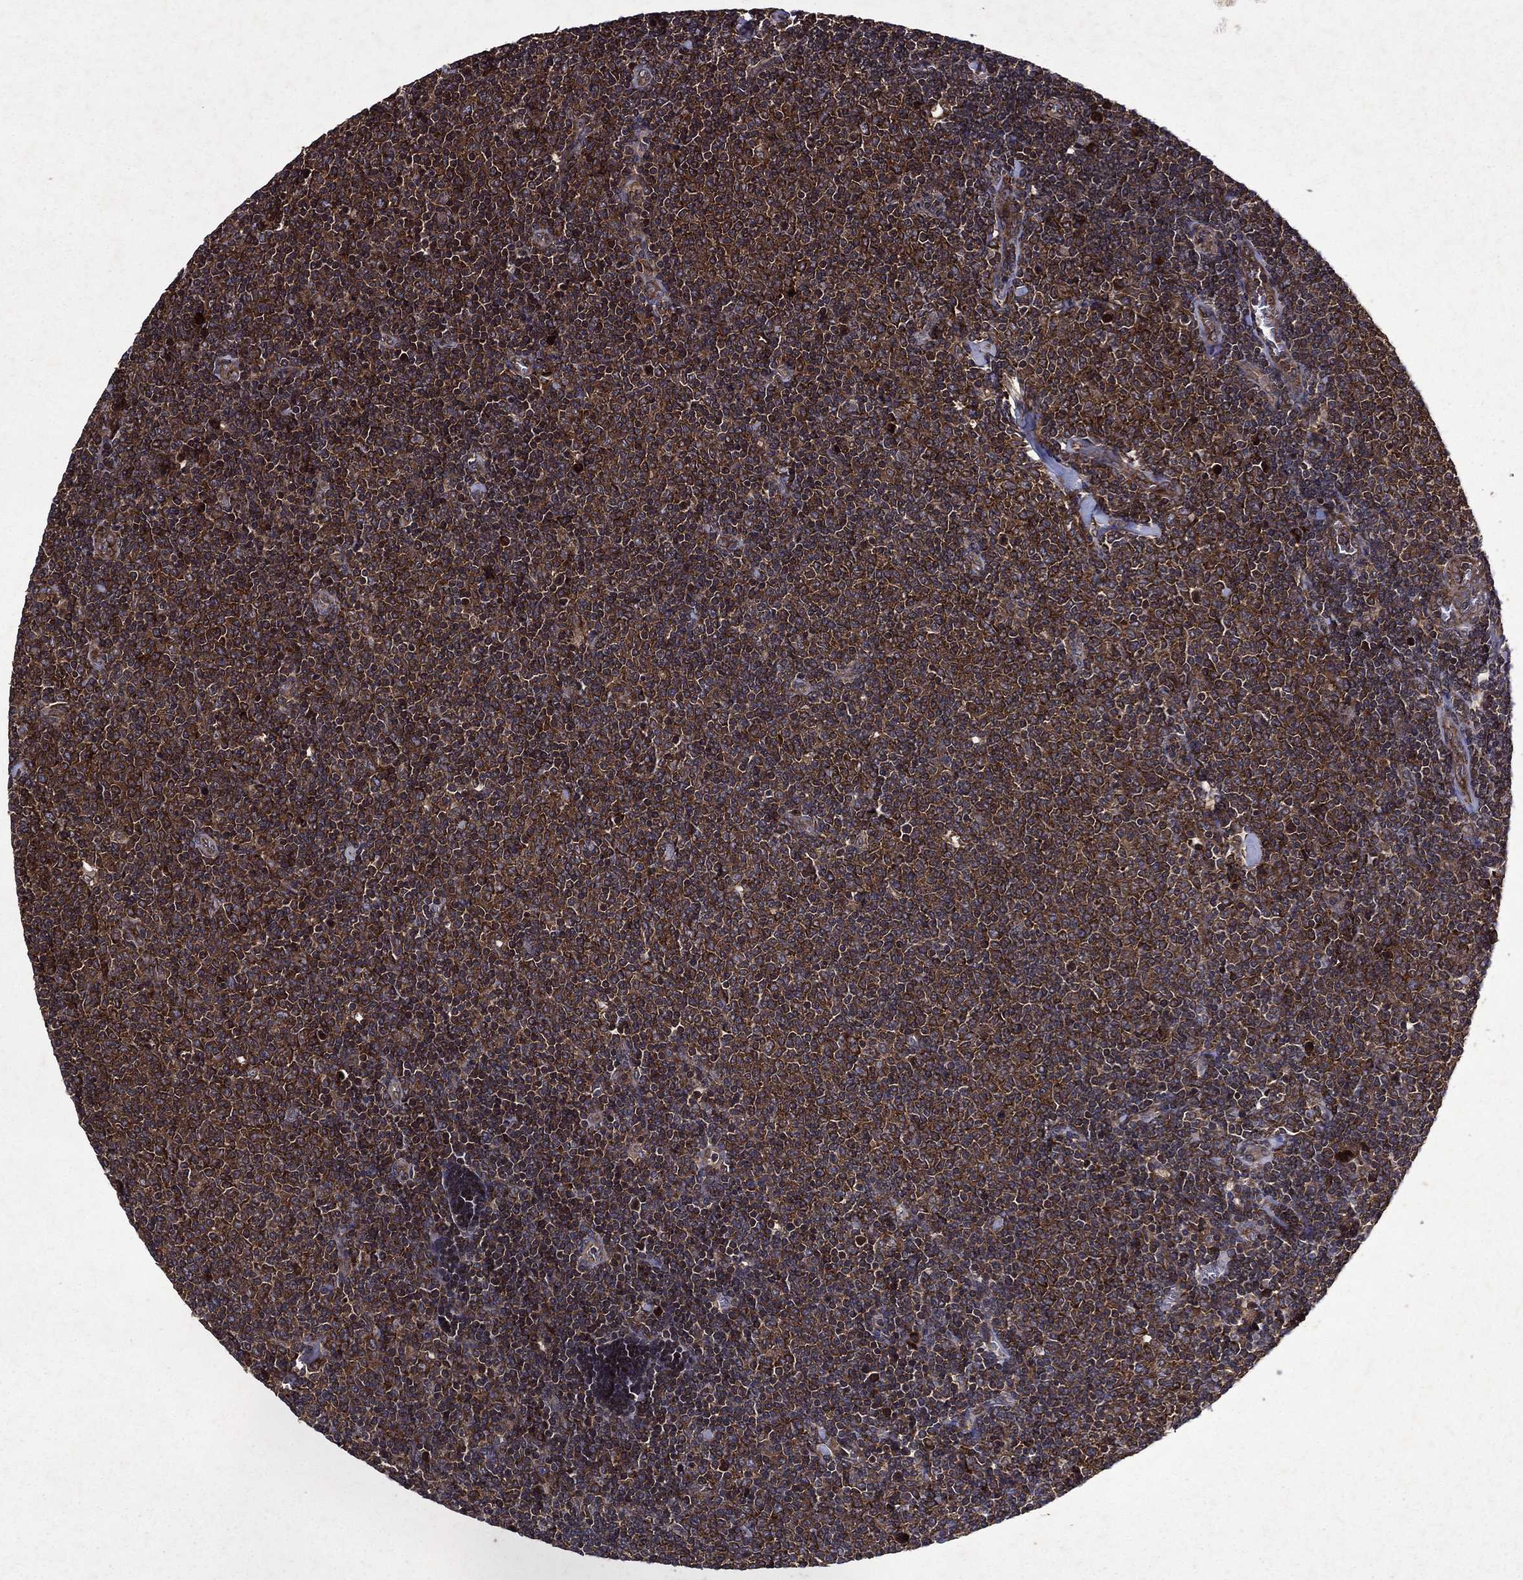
{"staining": {"intensity": "moderate", "quantity": ">75%", "location": "cytoplasmic/membranous"}, "tissue": "lymphoma", "cell_type": "Tumor cells", "image_type": "cancer", "snomed": [{"axis": "morphology", "description": "Malignant lymphoma, non-Hodgkin's type, Low grade"}, {"axis": "topography", "description": "Lymph node"}], "caption": "The immunohistochemical stain highlights moderate cytoplasmic/membranous staining in tumor cells of lymphoma tissue. The staining was performed using DAB (3,3'-diaminobenzidine), with brown indicating positive protein expression. Nuclei are stained blue with hematoxylin.", "gene": "EIF2B4", "patient": {"sex": "male", "age": 52}}